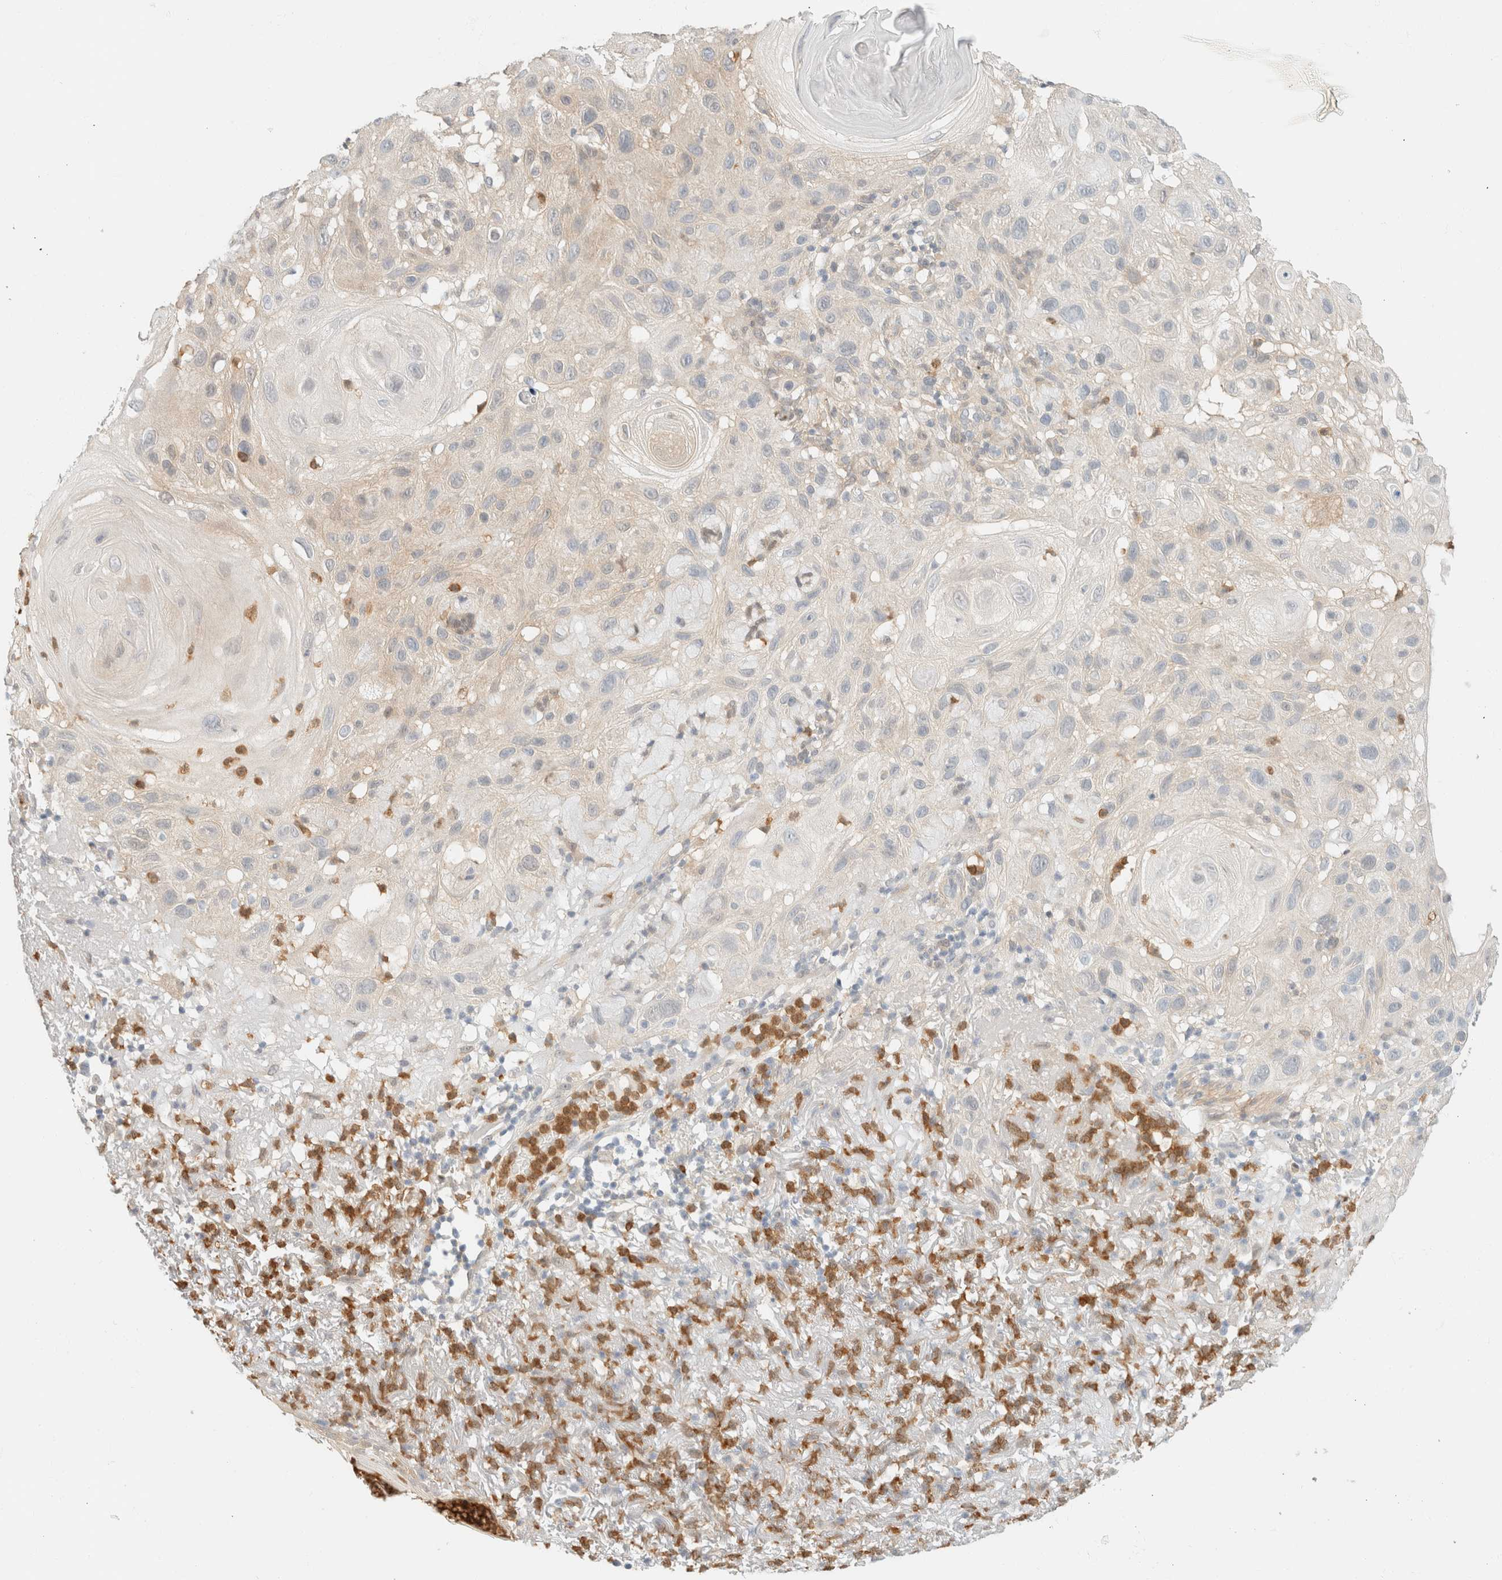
{"staining": {"intensity": "negative", "quantity": "none", "location": "none"}, "tissue": "skin cancer", "cell_type": "Tumor cells", "image_type": "cancer", "snomed": [{"axis": "morphology", "description": "Squamous cell carcinoma, NOS"}, {"axis": "topography", "description": "Skin"}], "caption": "Immunohistochemistry (IHC) image of neoplastic tissue: skin cancer (squamous cell carcinoma) stained with DAB (3,3'-diaminobenzidine) reveals no significant protein positivity in tumor cells. (Immunohistochemistry (IHC), brightfield microscopy, high magnification).", "gene": "GPI", "patient": {"sex": "female", "age": 96}}